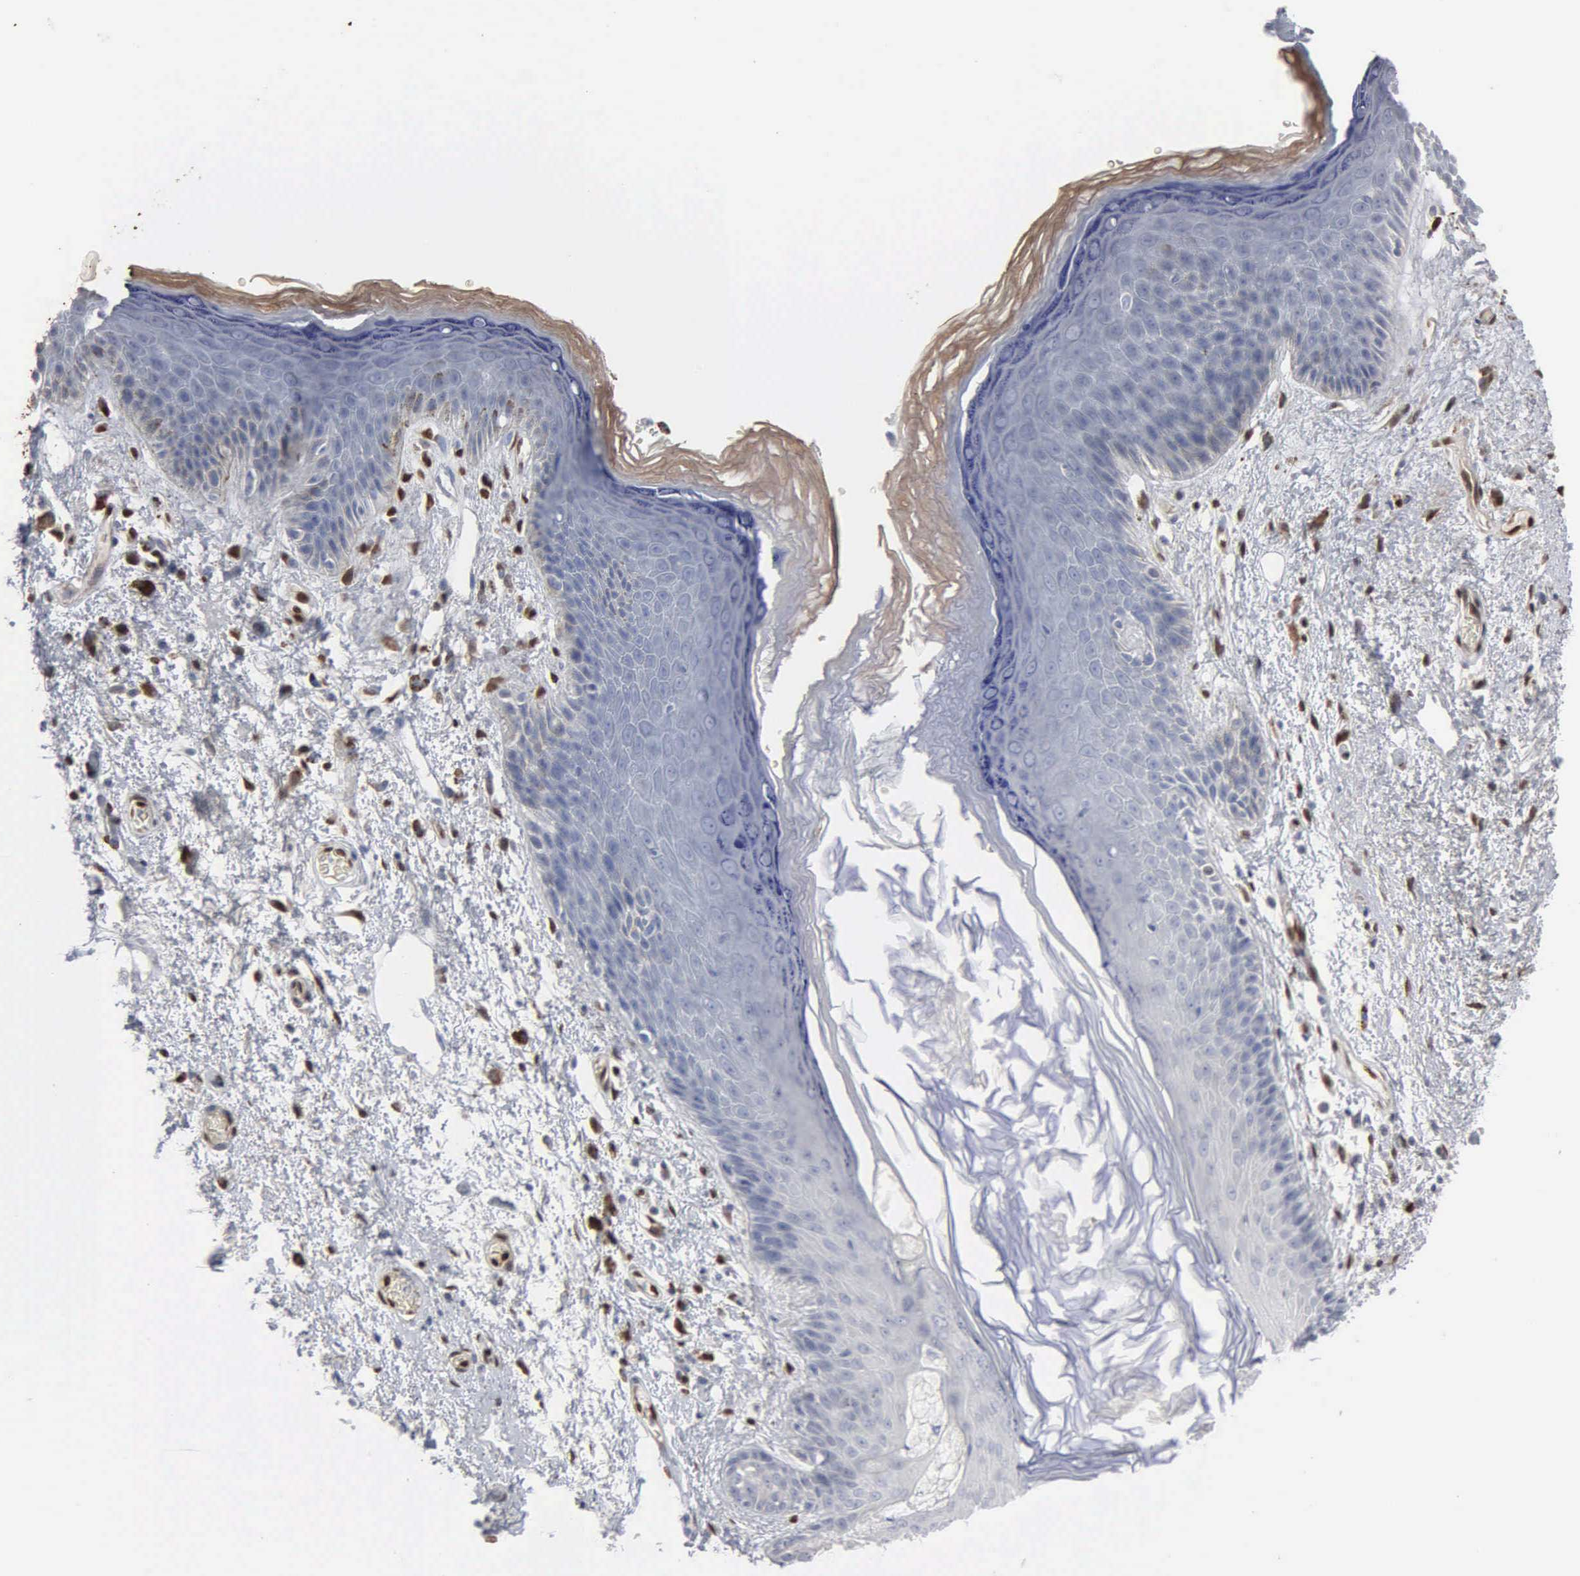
{"staining": {"intensity": "negative", "quantity": "none", "location": "none"}, "tissue": "skin", "cell_type": "Epidermal cells", "image_type": "normal", "snomed": [{"axis": "morphology", "description": "Normal tissue, NOS"}, {"axis": "topography", "description": "Anal"}, {"axis": "topography", "description": "Peripheral nerve tissue"}], "caption": "An image of human skin is negative for staining in epidermal cells. (Immunohistochemistry, brightfield microscopy, high magnification).", "gene": "FGF2", "patient": {"sex": "female", "age": 46}}